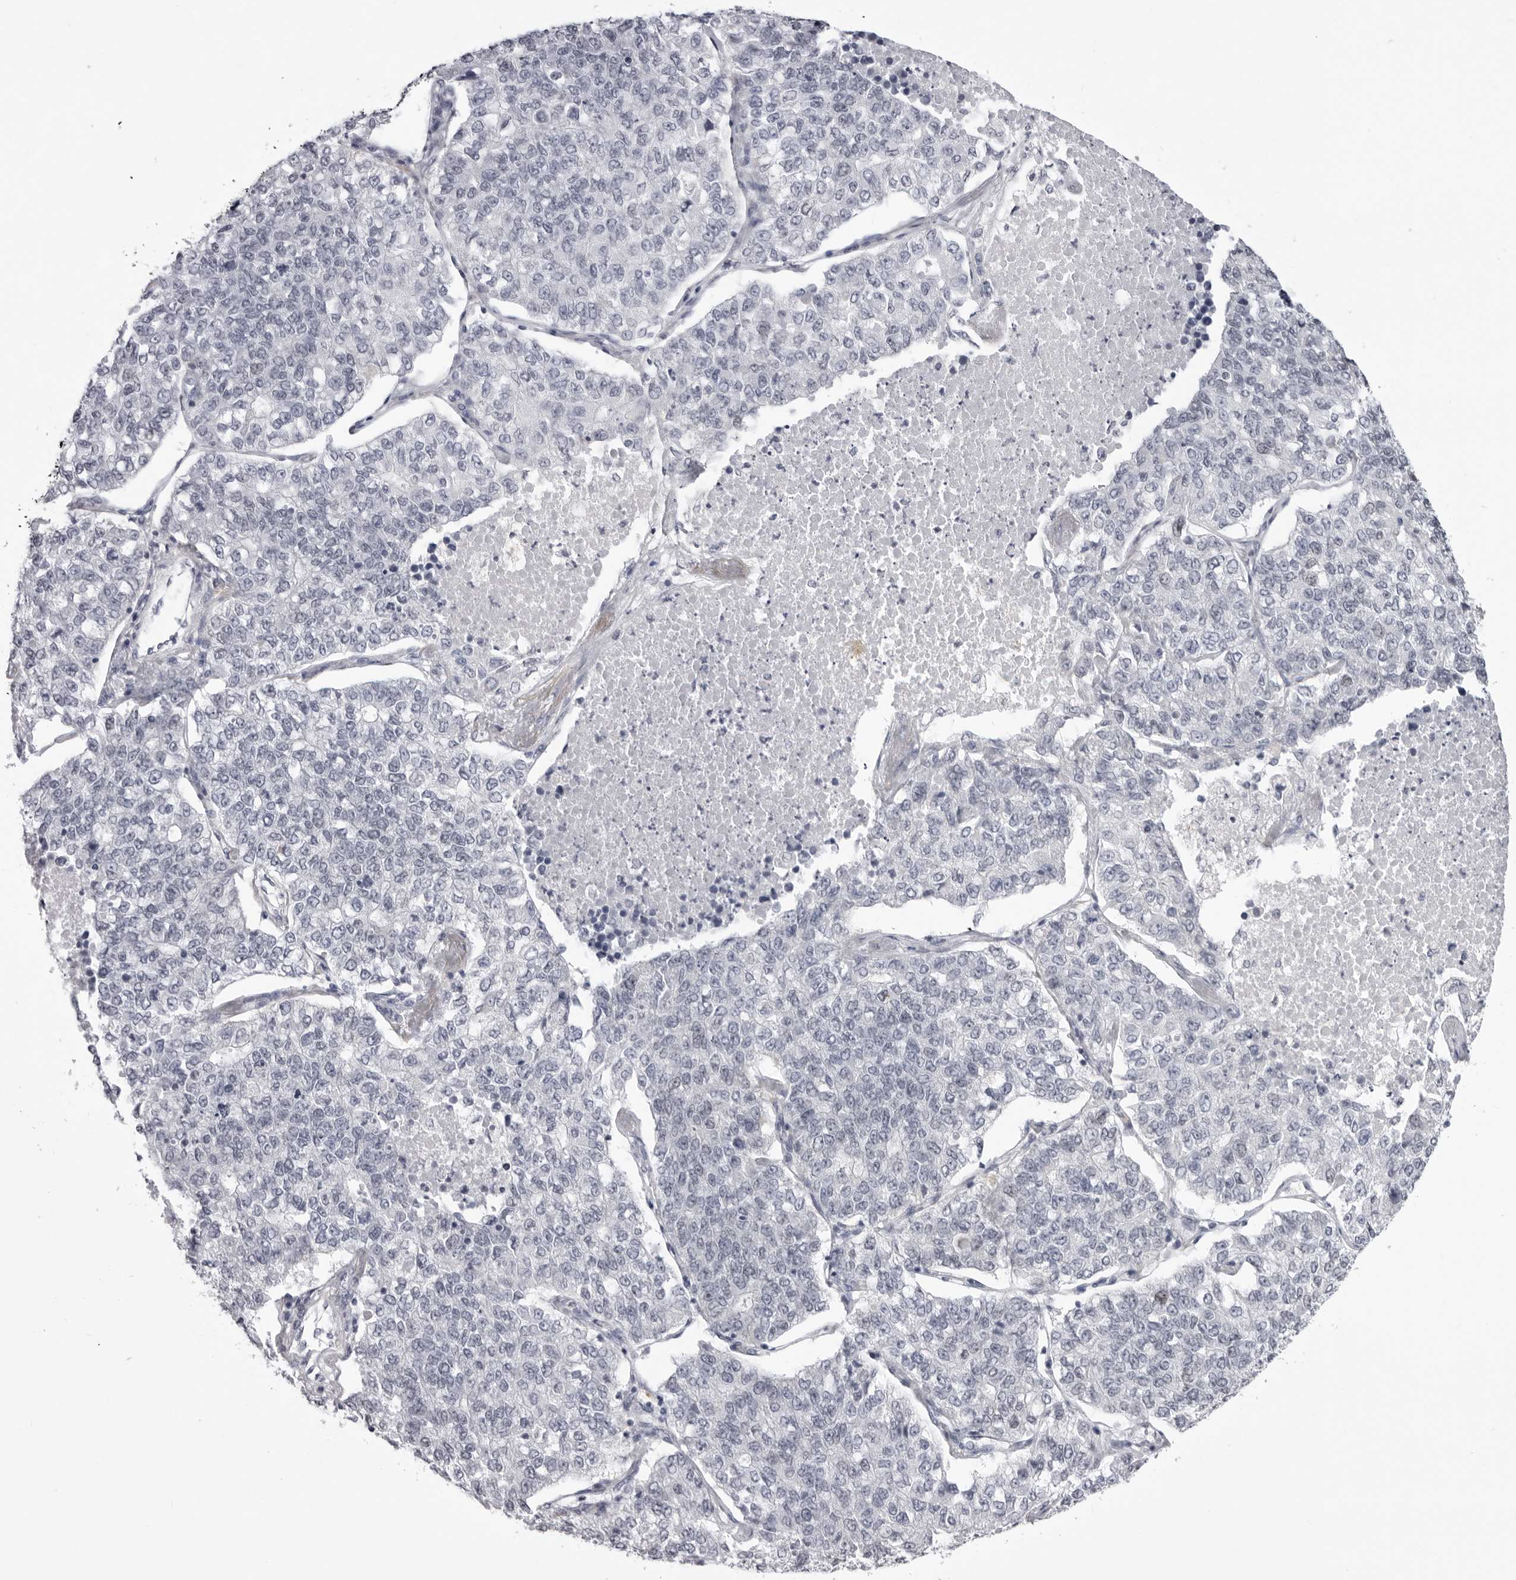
{"staining": {"intensity": "negative", "quantity": "none", "location": "none"}, "tissue": "lung cancer", "cell_type": "Tumor cells", "image_type": "cancer", "snomed": [{"axis": "morphology", "description": "Adenocarcinoma, NOS"}, {"axis": "topography", "description": "Lung"}], "caption": "DAB immunohistochemical staining of lung cancer (adenocarcinoma) demonstrates no significant positivity in tumor cells.", "gene": "SUGCT", "patient": {"sex": "male", "age": 49}}